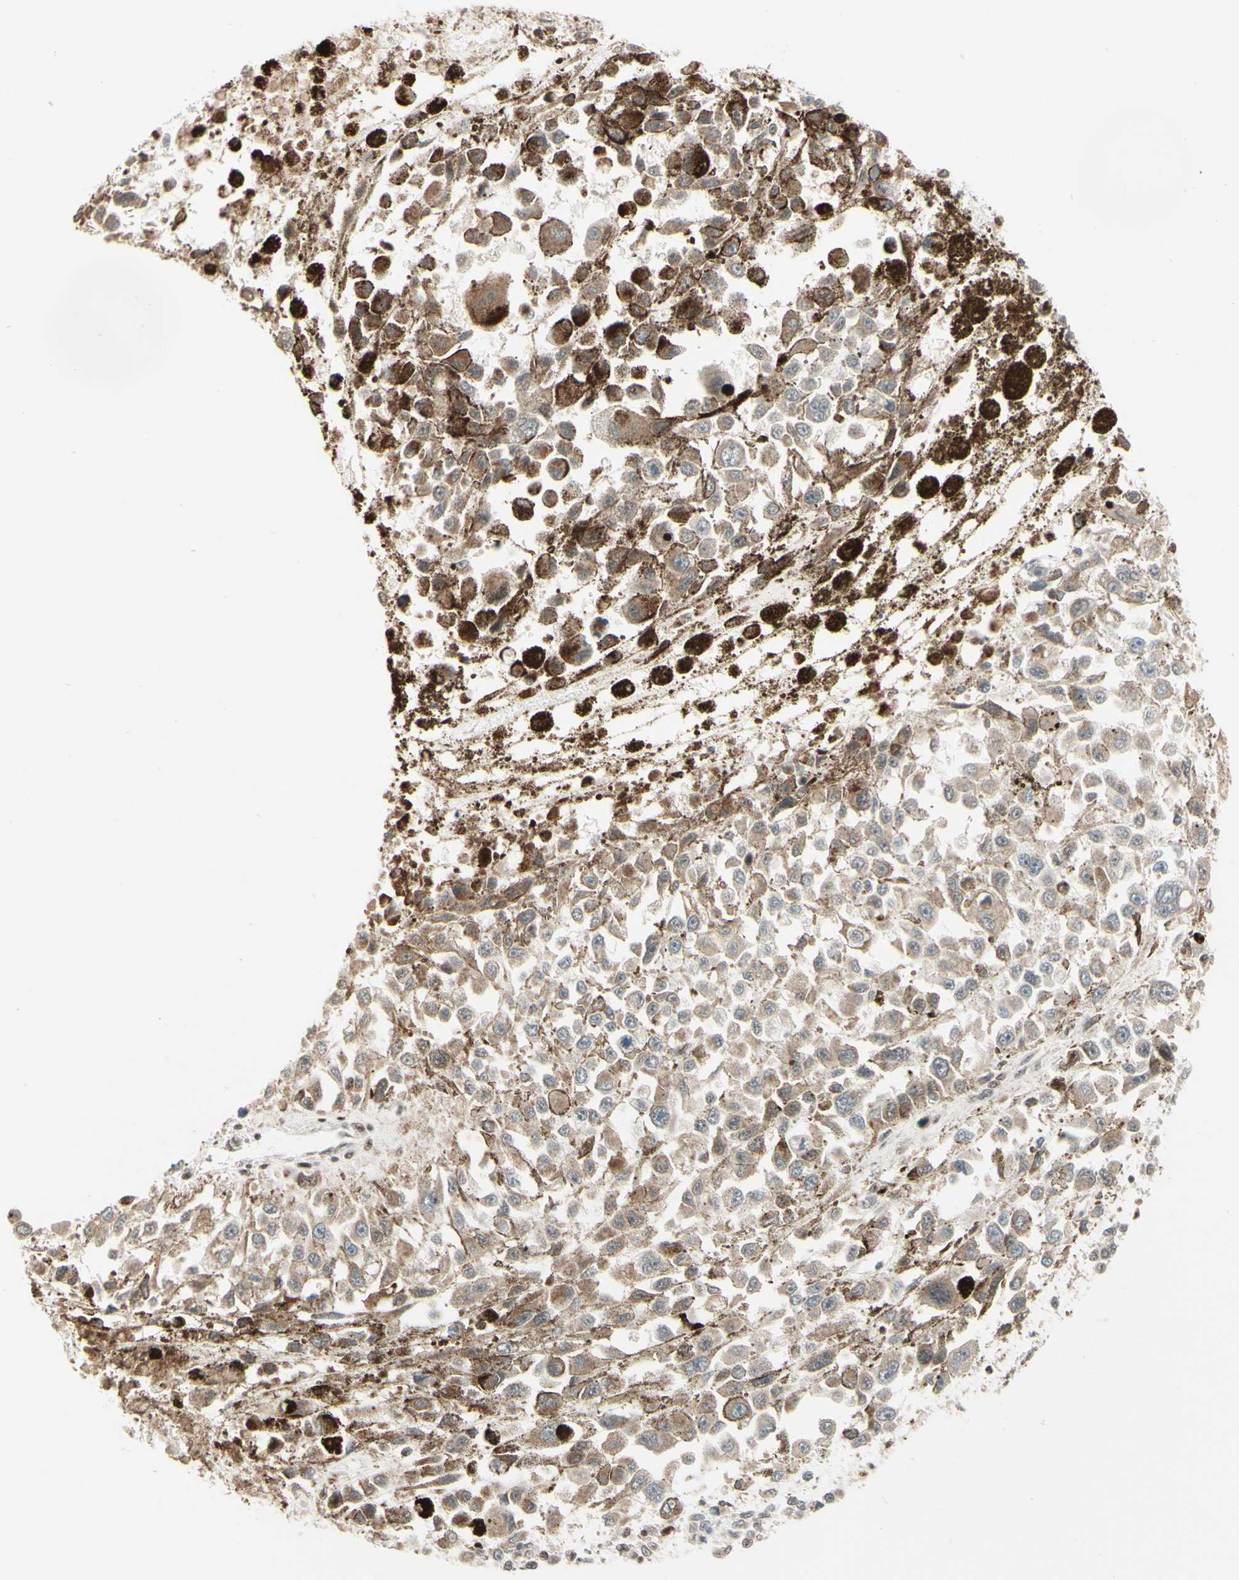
{"staining": {"intensity": "weak", "quantity": ">75%", "location": "cytoplasmic/membranous"}, "tissue": "melanoma", "cell_type": "Tumor cells", "image_type": "cancer", "snomed": [{"axis": "morphology", "description": "Malignant melanoma, Metastatic site"}, {"axis": "topography", "description": "Lymph node"}], "caption": "This micrograph reveals IHC staining of human malignant melanoma (metastatic site), with low weak cytoplasmic/membranous staining in about >75% of tumor cells.", "gene": "NR3C1", "patient": {"sex": "male", "age": 59}}